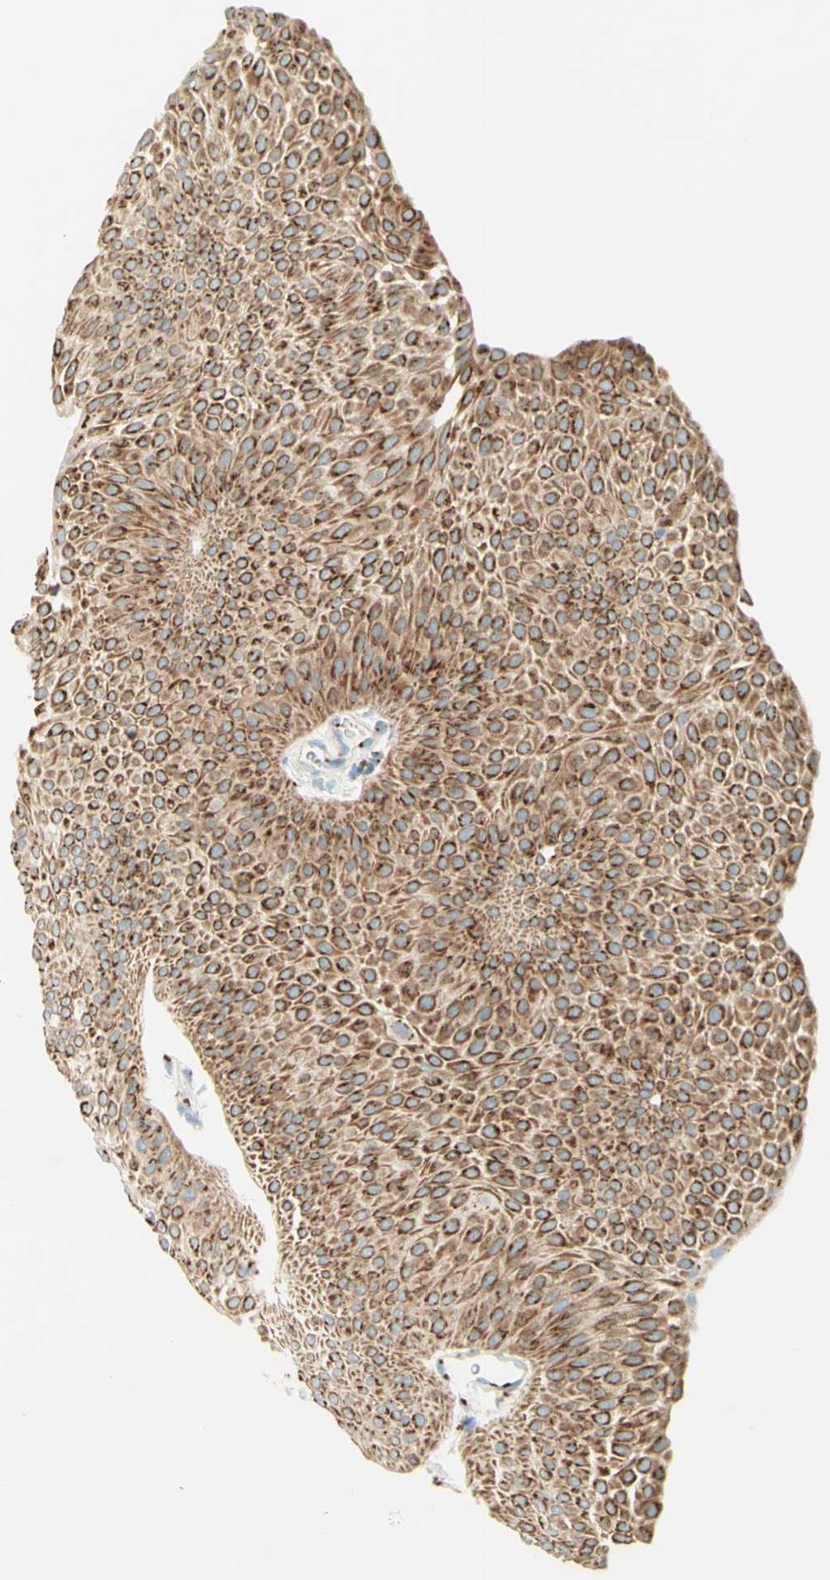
{"staining": {"intensity": "strong", "quantity": ">75%", "location": "cytoplasmic/membranous"}, "tissue": "urothelial cancer", "cell_type": "Tumor cells", "image_type": "cancer", "snomed": [{"axis": "morphology", "description": "Urothelial carcinoma, Low grade"}, {"axis": "topography", "description": "Urinary bladder"}], "caption": "A micrograph of human urothelial cancer stained for a protein demonstrates strong cytoplasmic/membranous brown staining in tumor cells. (DAB (3,3'-diaminobenzidine) IHC with brightfield microscopy, high magnification).", "gene": "GOLGB1", "patient": {"sex": "female", "age": 60}}